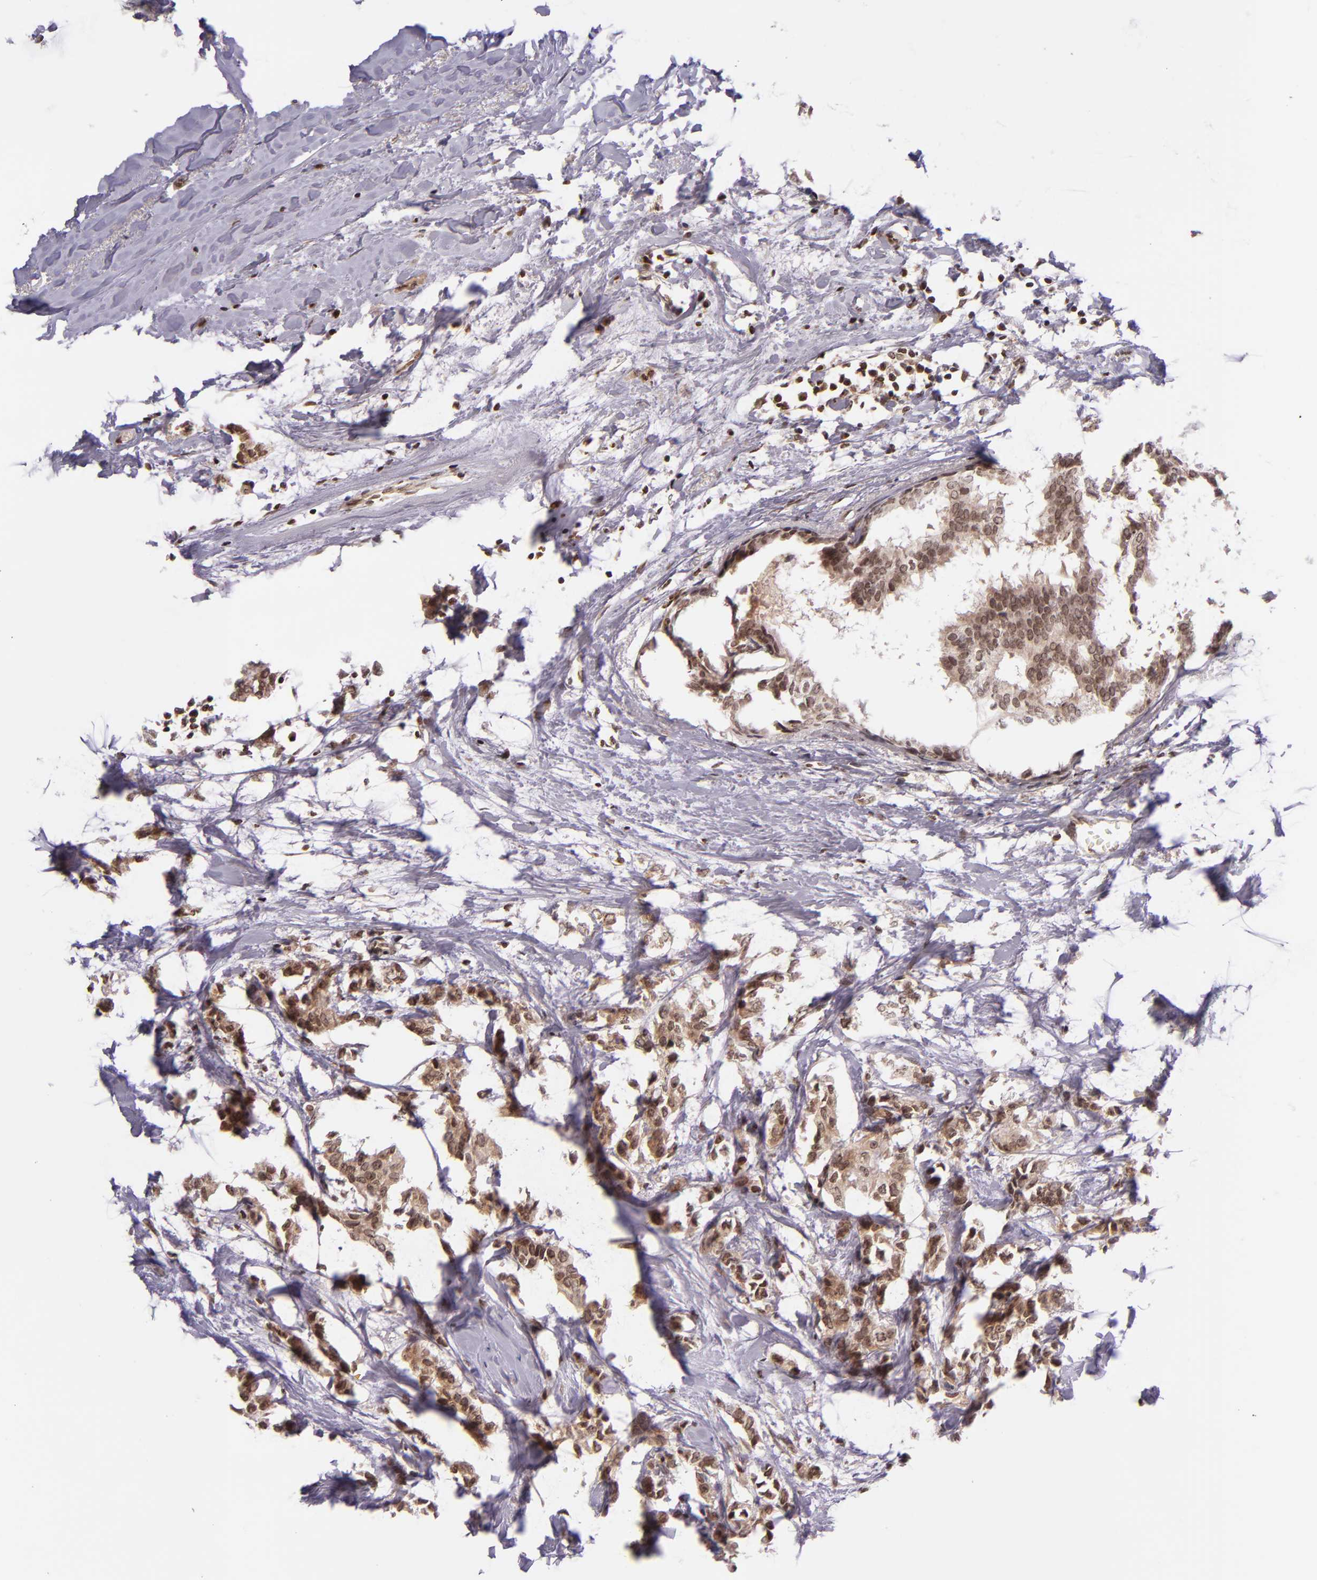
{"staining": {"intensity": "weak", "quantity": ">75%", "location": "cytoplasmic/membranous"}, "tissue": "breast cancer", "cell_type": "Tumor cells", "image_type": "cancer", "snomed": [{"axis": "morphology", "description": "Duct carcinoma"}, {"axis": "topography", "description": "Breast"}], "caption": "Immunohistochemical staining of invasive ductal carcinoma (breast) shows low levels of weak cytoplasmic/membranous expression in approximately >75% of tumor cells. (DAB IHC, brown staining for protein, blue staining for nuclei).", "gene": "SELL", "patient": {"sex": "female", "age": 84}}